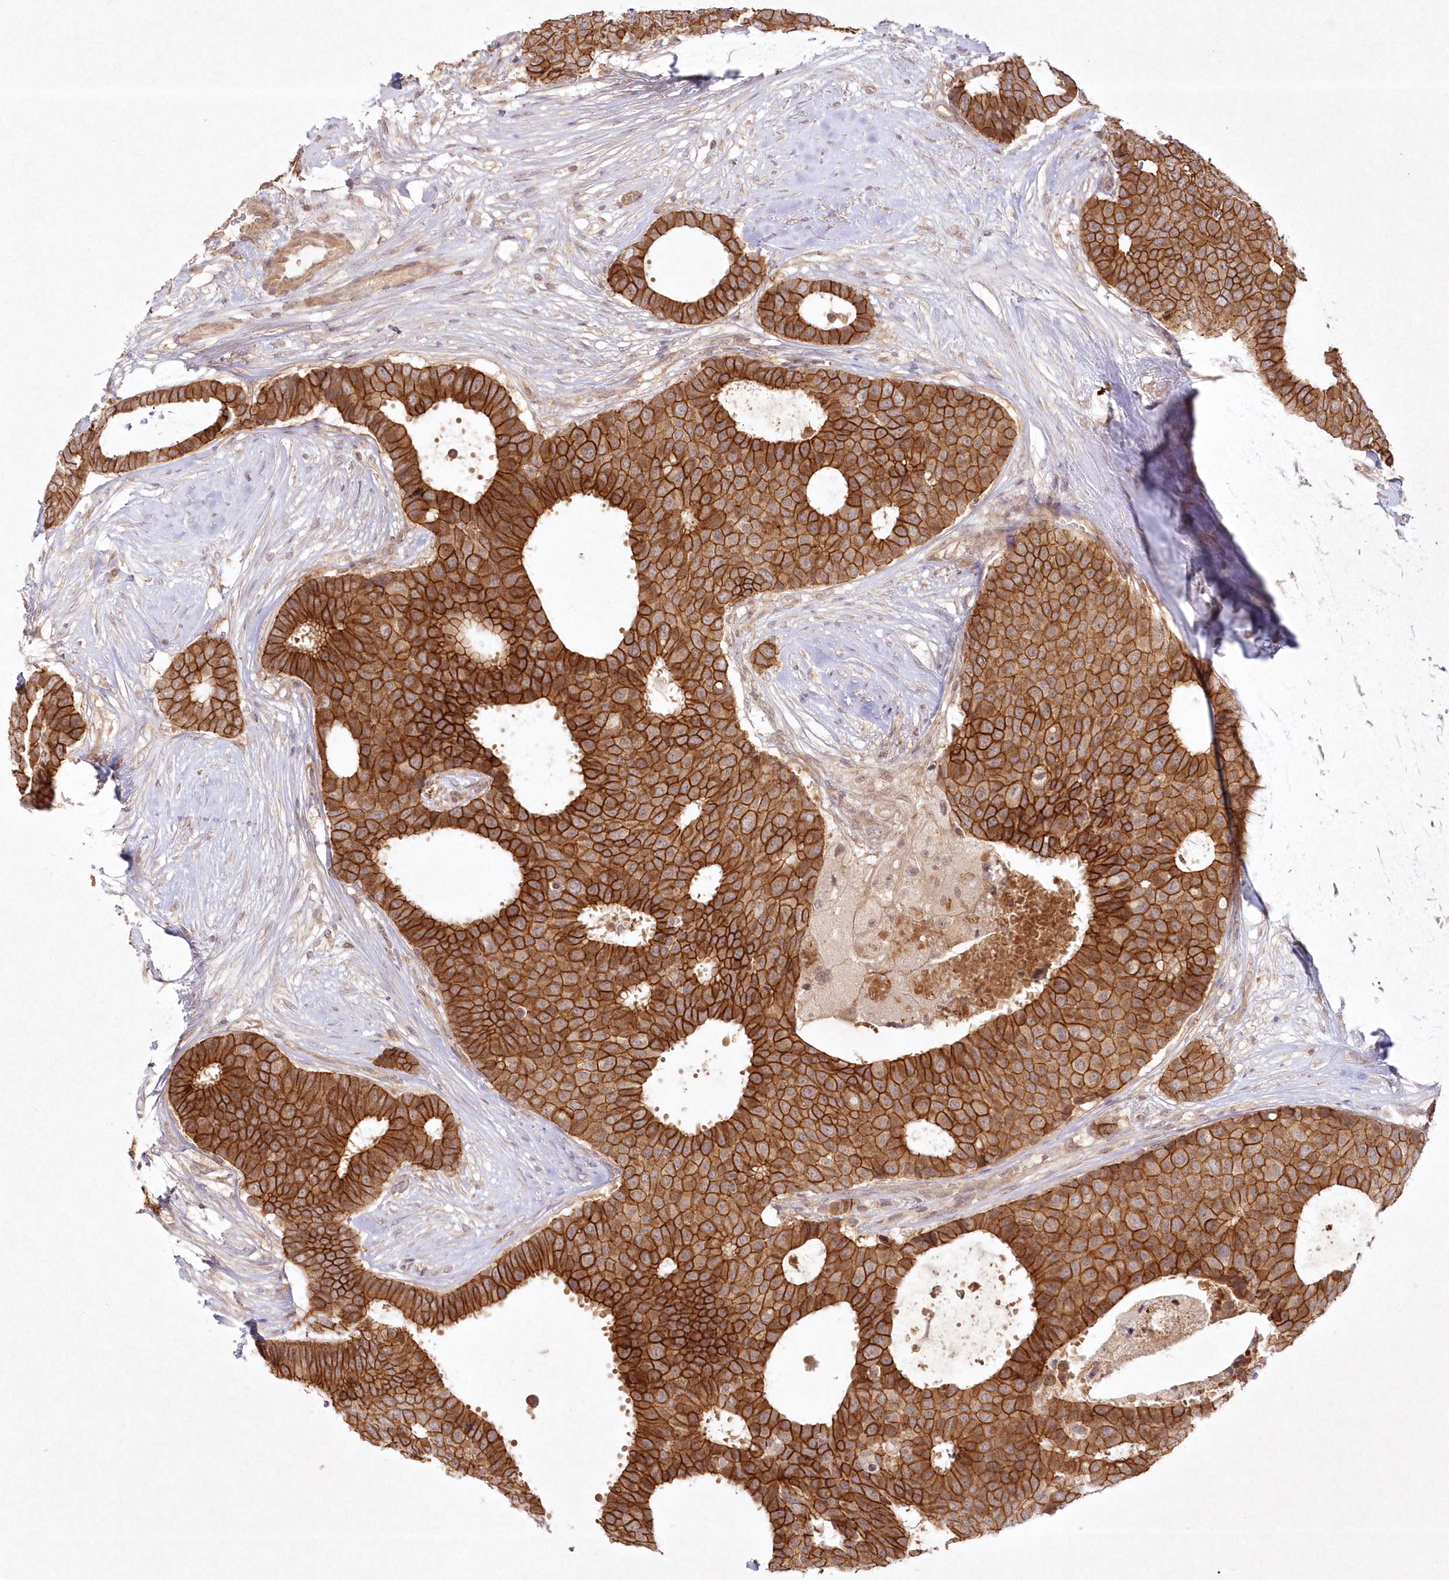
{"staining": {"intensity": "strong", "quantity": ">75%", "location": "cytoplasmic/membranous"}, "tissue": "breast cancer", "cell_type": "Tumor cells", "image_type": "cancer", "snomed": [{"axis": "morphology", "description": "Duct carcinoma"}, {"axis": "topography", "description": "Breast"}], "caption": "Immunohistochemistry image of neoplastic tissue: breast cancer (infiltrating ductal carcinoma) stained using immunohistochemistry exhibits high levels of strong protein expression localized specifically in the cytoplasmic/membranous of tumor cells, appearing as a cytoplasmic/membranous brown color.", "gene": "TOGARAM2", "patient": {"sex": "female", "age": 75}}